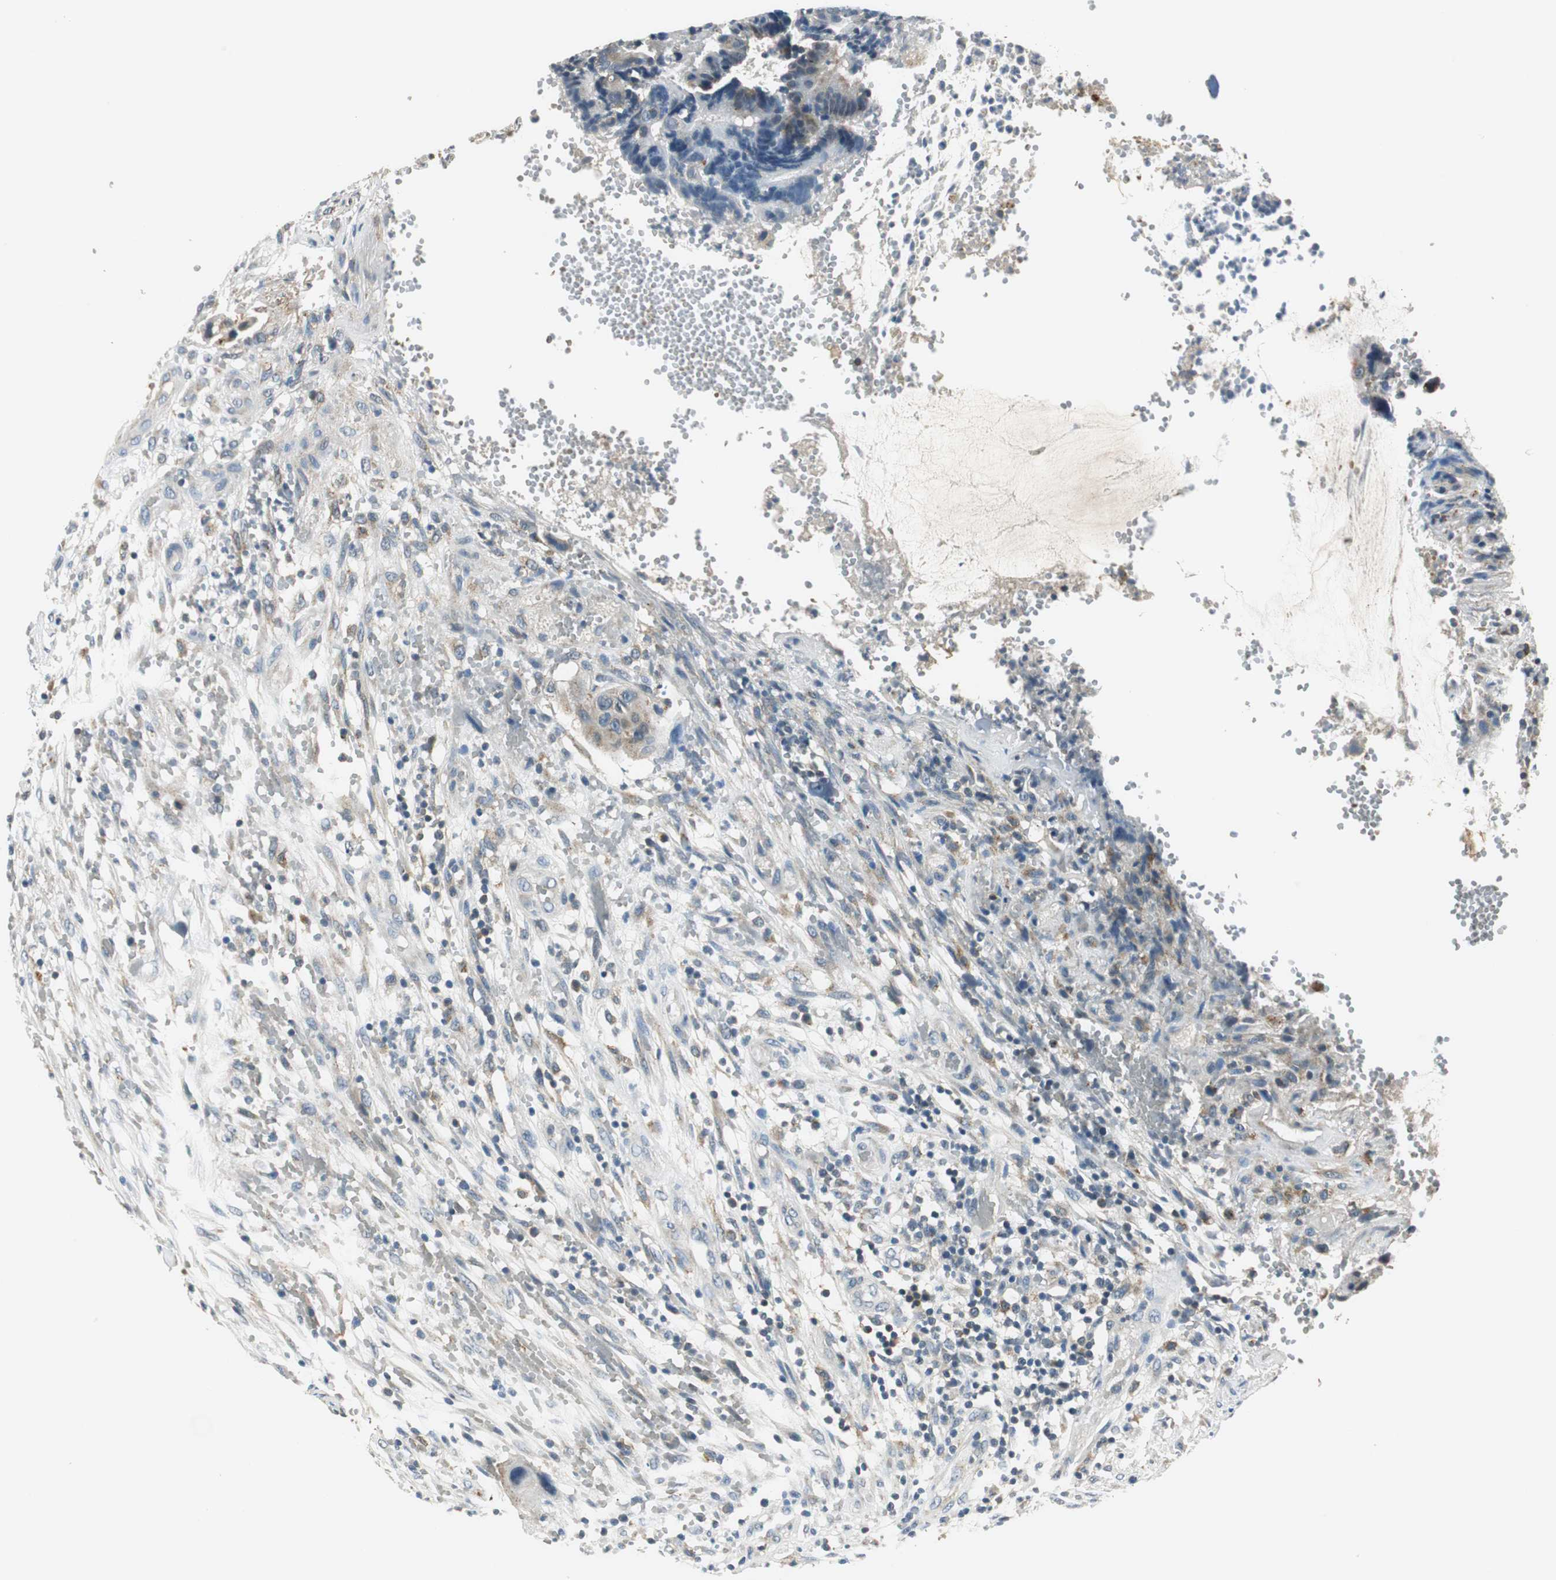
{"staining": {"intensity": "weak", "quantity": "<25%", "location": "cytoplasmic/membranous"}, "tissue": "colorectal cancer", "cell_type": "Tumor cells", "image_type": "cancer", "snomed": [{"axis": "morphology", "description": "Adenocarcinoma, NOS"}, {"axis": "topography", "description": "Colon"}], "caption": "High power microscopy photomicrograph of an IHC image of colorectal adenocarcinoma, revealing no significant staining in tumor cells.", "gene": "NIT1", "patient": {"sex": "female", "age": 57}}